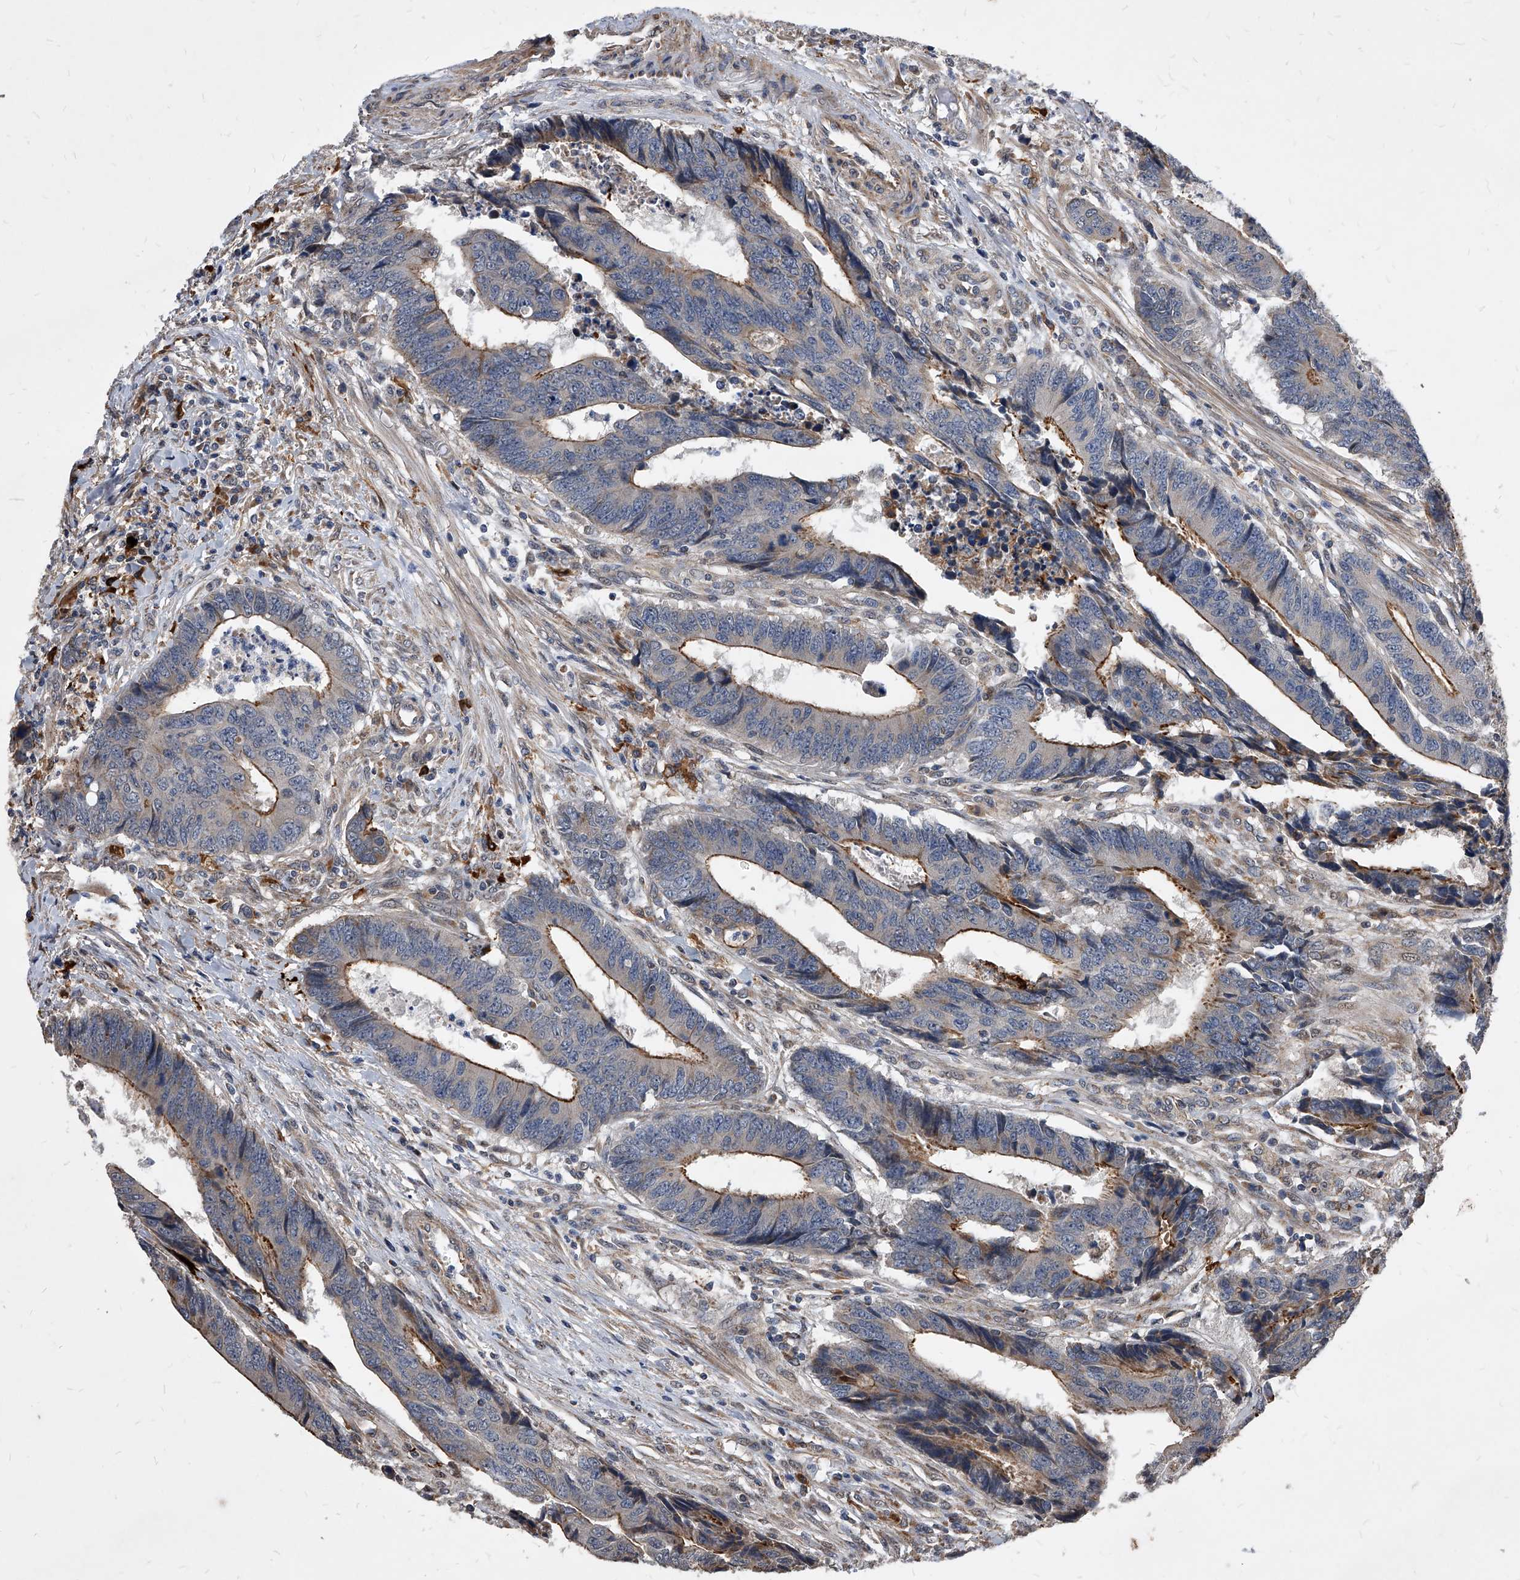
{"staining": {"intensity": "moderate", "quantity": "25%-75%", "location": "cytoplasmic/membranous"}, "tissue": "colorectal cancer", "cell_type": "Tumor cells", "image_type": "cancer", "snomed": [{"axis": "morphology", "description": "Adenocarcinoma, NOS"}, {"axis": "topography", "description": "Rectum"}], "caption": "Tumor cells reveal medium levels of moderate cytoplasmic/membranous positivity in approximately 25%-75% of cells in human colorectal cancer.", "gene": "SOBP", "patient": {"sex": "male", "age": 84}}